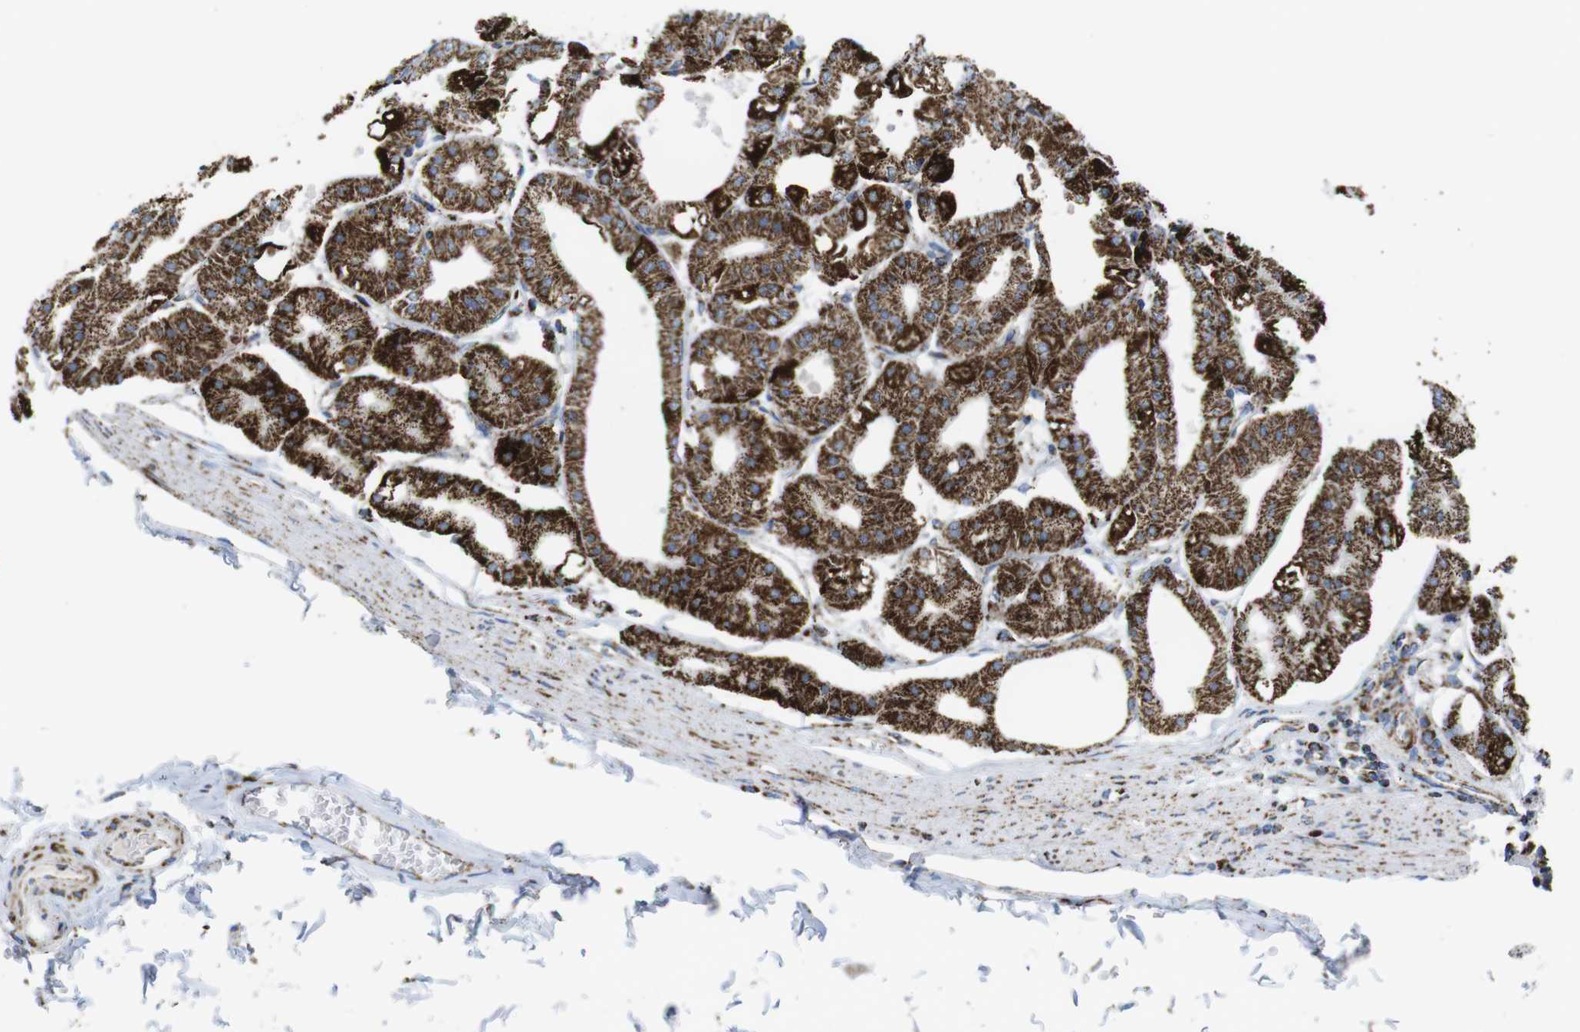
{"staining": {"intensity": "strong", "quantity": ">75%", "location": "cytoplasmic/membranous"}, "tissue": "stomach", "cell_type": "Glandular cells", "image_type": "normal", "snomed": [{"axis": "morphology", "description": "Normal tissue, NOS"}, {"axis": "topography", "description": "Stomach, lower"}], "caption": "Strong cytoplasmic/membranous positivity is seen in about >75% of glandular cells in normal stomach. (Brightfield microscopy of DAB IHC at high magnification).", "gene": "ATP5PO", "patient": {"sex": "male", "age": 71}}